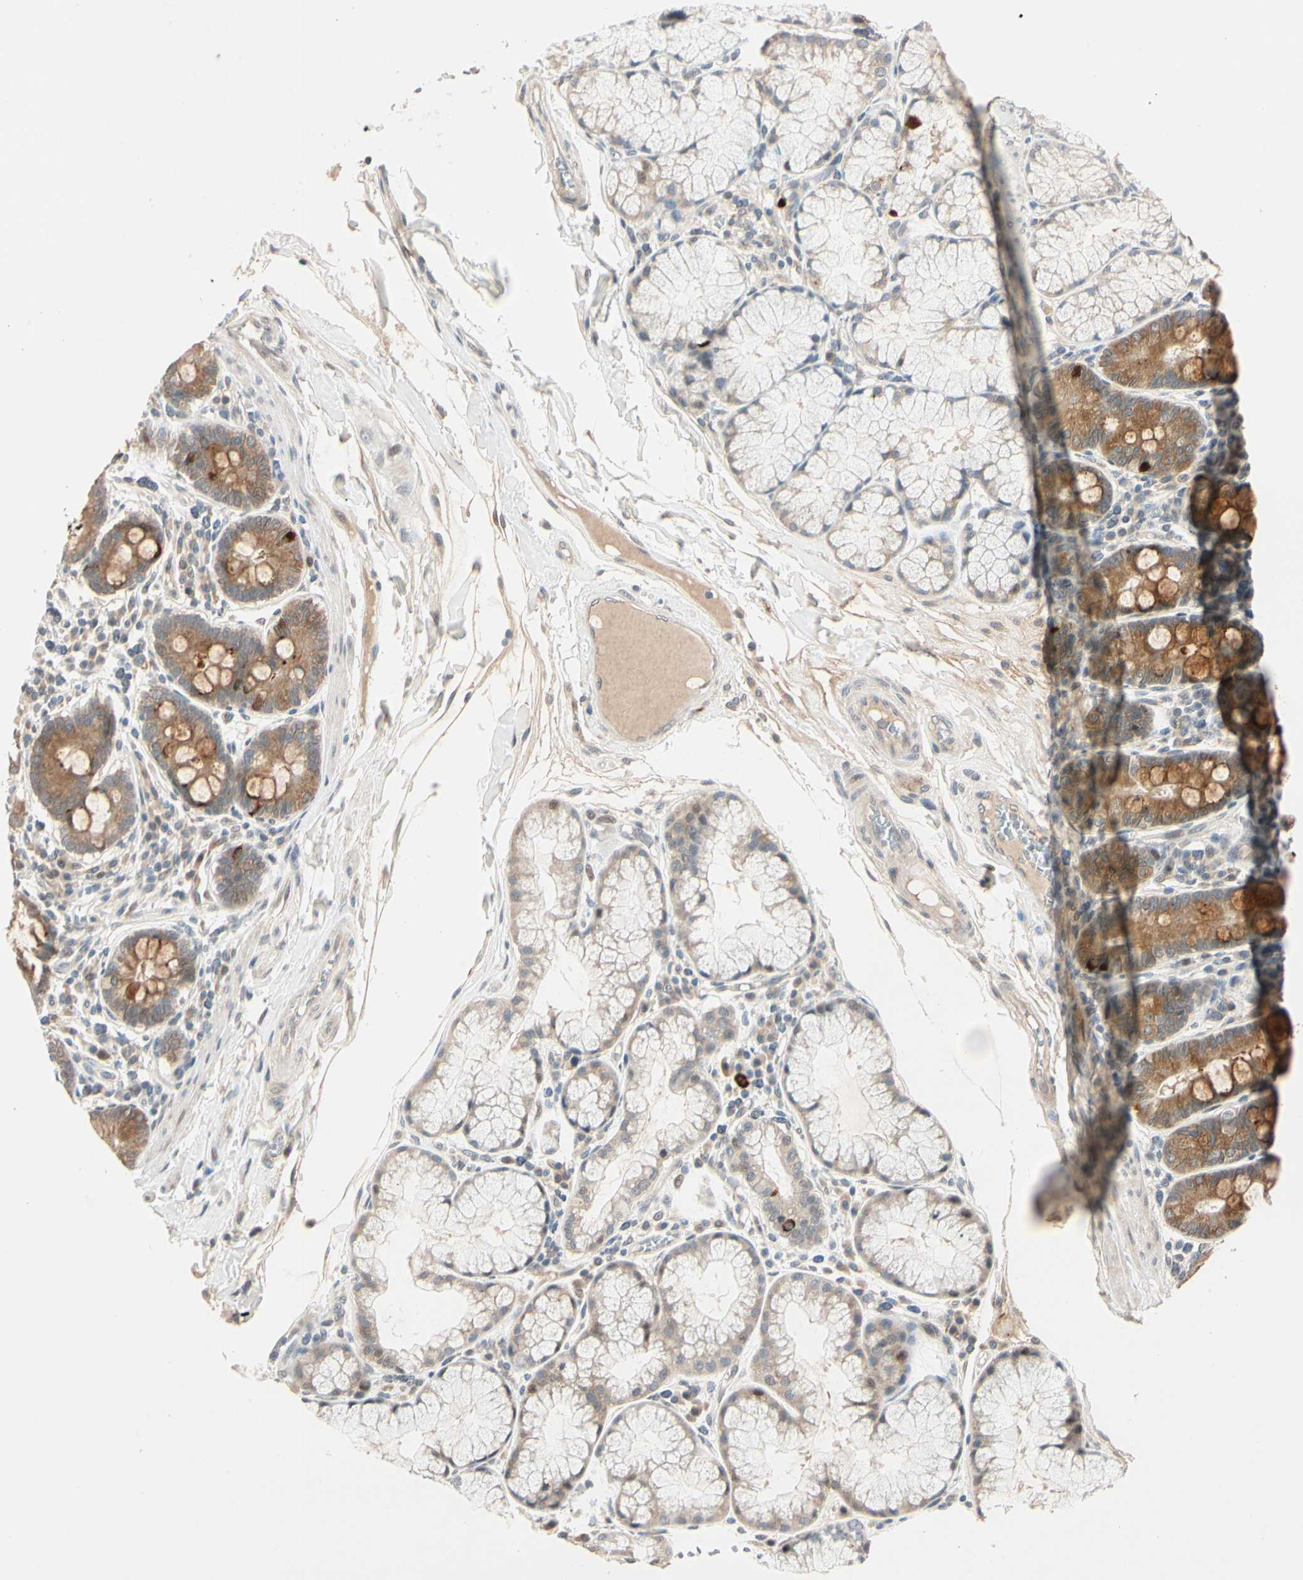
{"staining": {"intensity": "strong", "quantity": ">75%", "location": "cytoplasmic/membranous"}, "tissue": "duodenum", "cell_type": "Glandular cells", "image_type": "normal", "snomed": [{"axis": "morphology", "description": "Normal tissue, NOS"}, {"axis": "topography", "description": "Duodenum"}], "caption": "Immunohistochemistry image of unremarkable duodenum stained for a protein (brown), which exhibits high levels of strong cytoplasmic/membranous positivity in approximately >75% of glandular cells.", "gene": "ACSL5", "patient": {"sex": "male", "age": 50}}